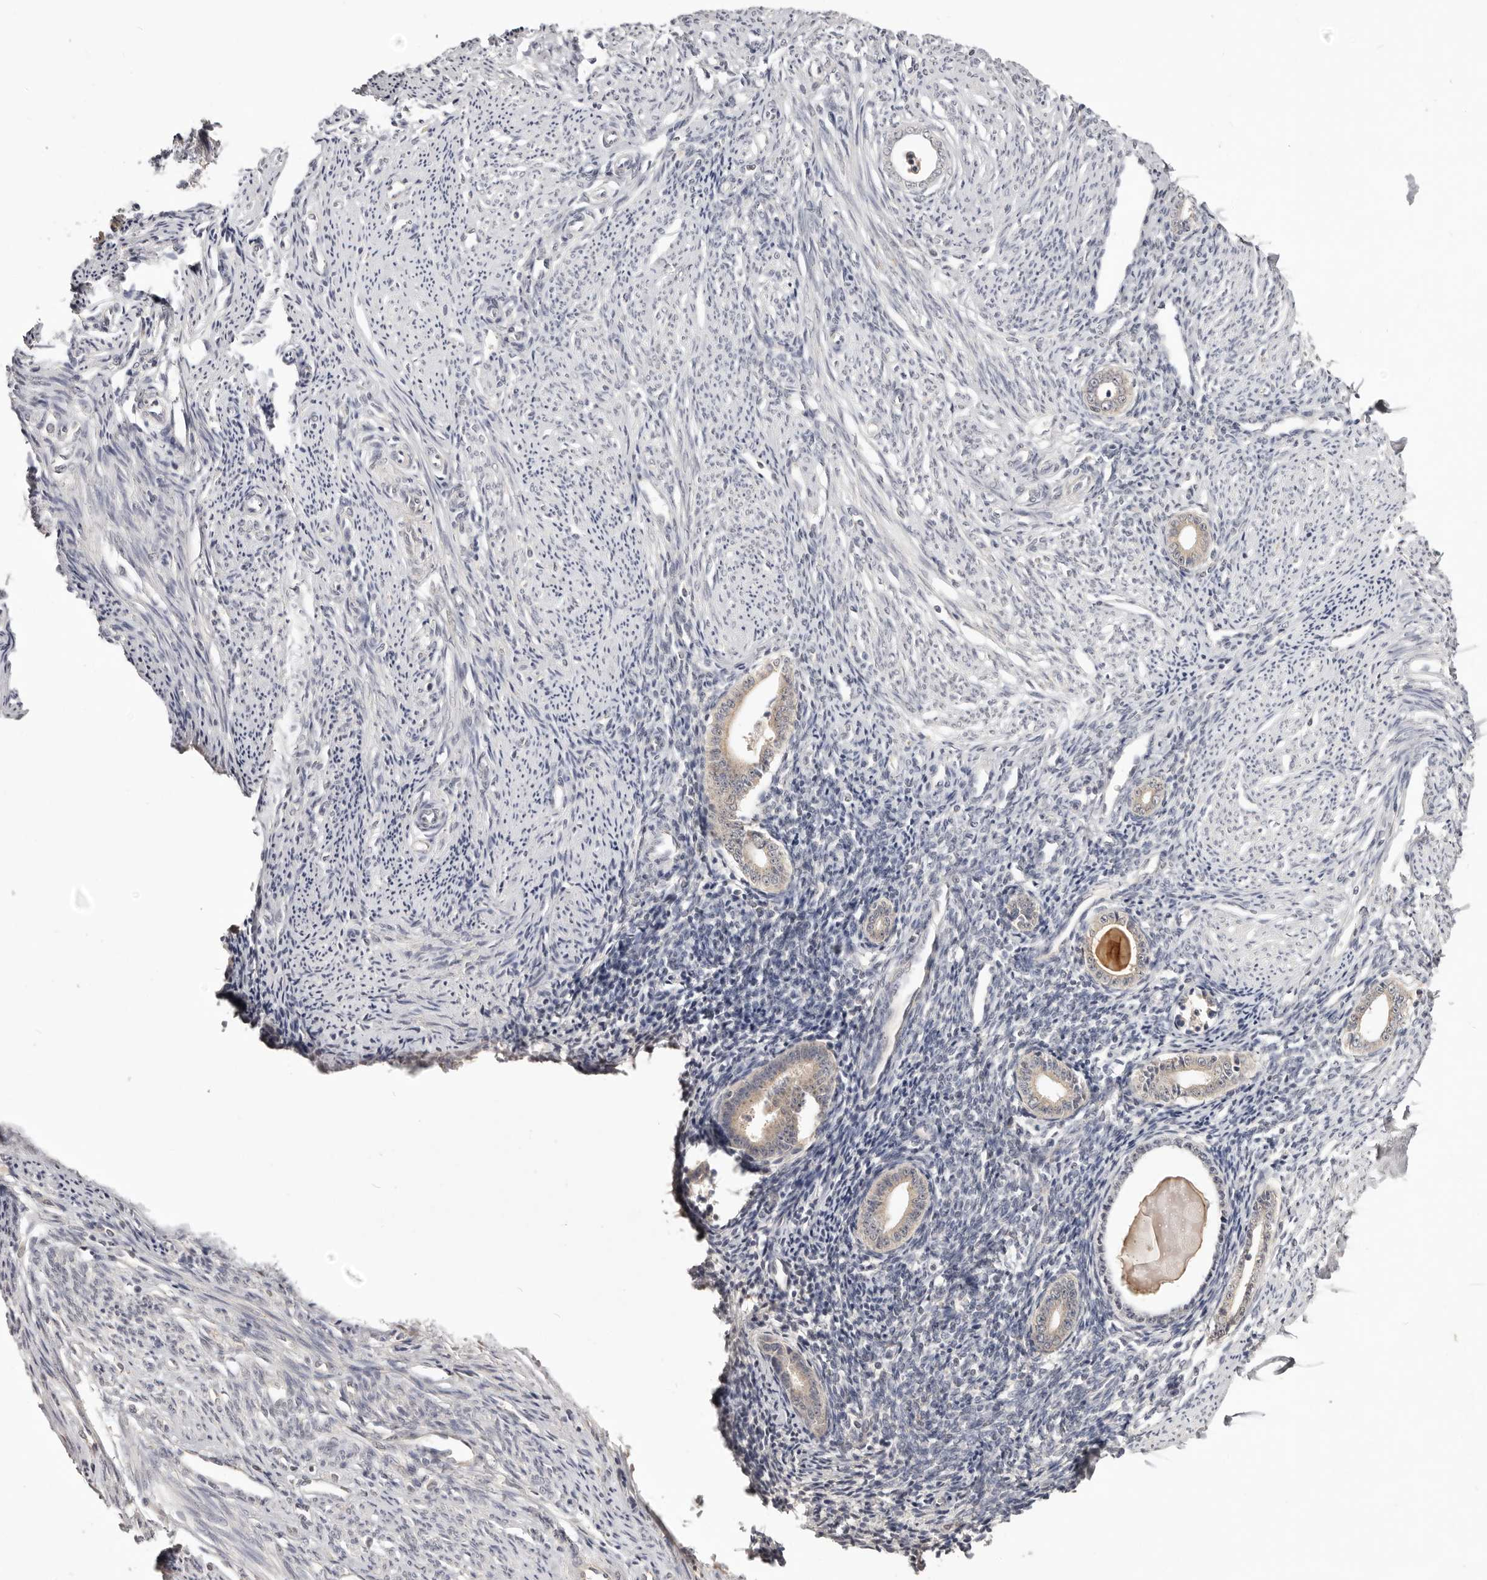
{"staining": {"intensity": "negative", "quantity": "none", "location": "none"}, "tissue": "endometrium", "cell_type": "Cells in endometrial stroma", "image_type": "normal", "snomed": [{"axis": "morphology", "description": "Normal tissue, NOS"}, {"axis": "topography", "description": "Endometrium"}], "caption": "This micrograph is of unremarkable endometrium stained with IHC to label a protein in brown with the nuclei are counter-stained blue. There is no positivity in cells in endometrial stroma. Nuclei are stained in blue.", "gene": "TSPAN13", "patient": {"sex": "female", "age": 56}}